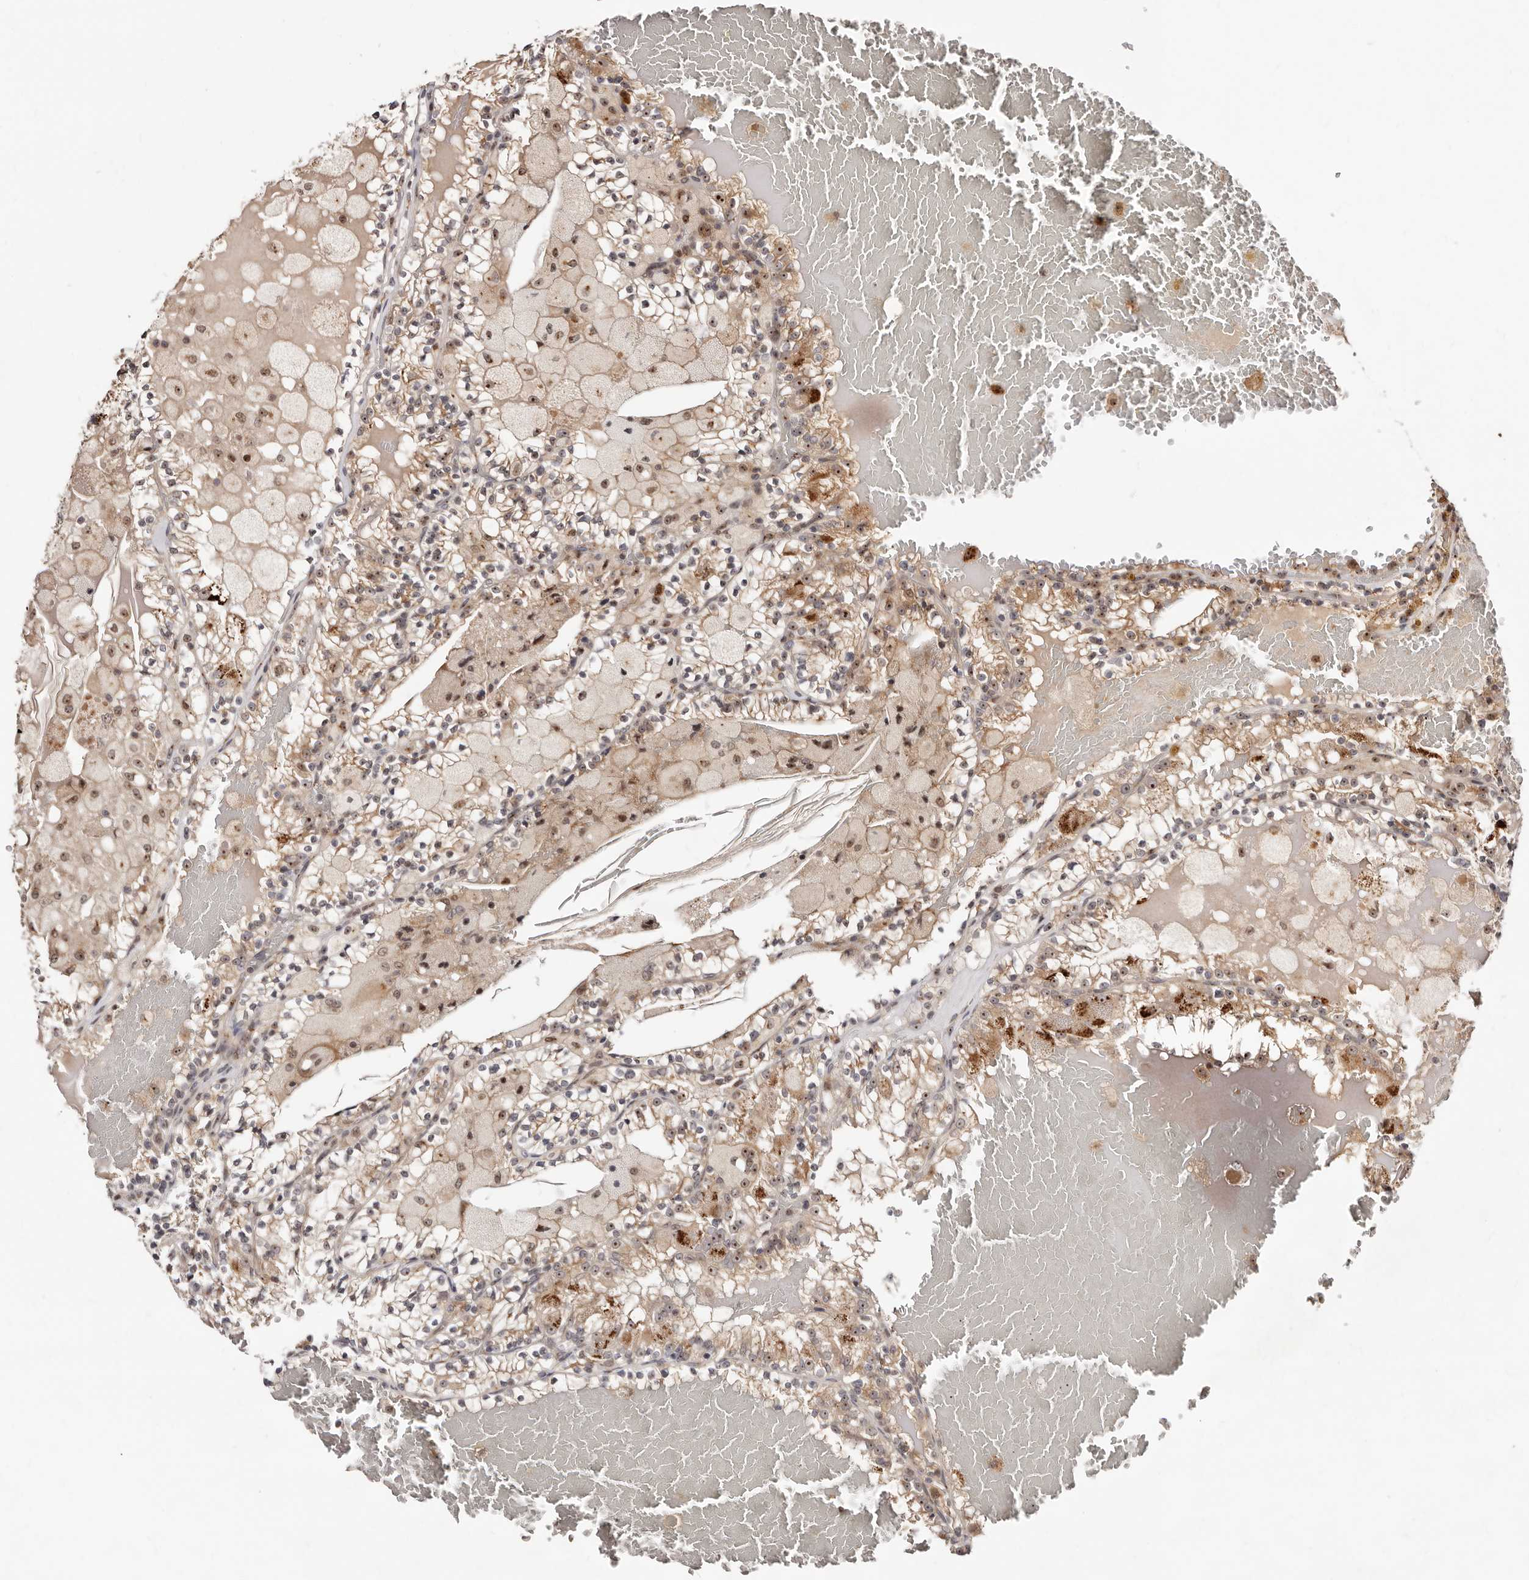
{"staining": {"intensity": "moderate", "quantity": "25%-75%", "location": "cytoplasmic/membranous,nuclear"}, "tissue": "renal cancer", "cell_type": "Tumor cells", "image_type": "cancer", "snomed": [{"axis": "morphology", "description": "Adenocarcinoma, NOS"}, {"axis": "topography", "description": "Kidney"}], "caption": "Renal adenocarcinoma stained with a brown dye reveals moderate cytoplasmic/membranous and nuclear positive positivity in approximately 25%-75% of tumor cells.", "gene": "APOL6", "patient": {"sex": "female", "age": 56}}